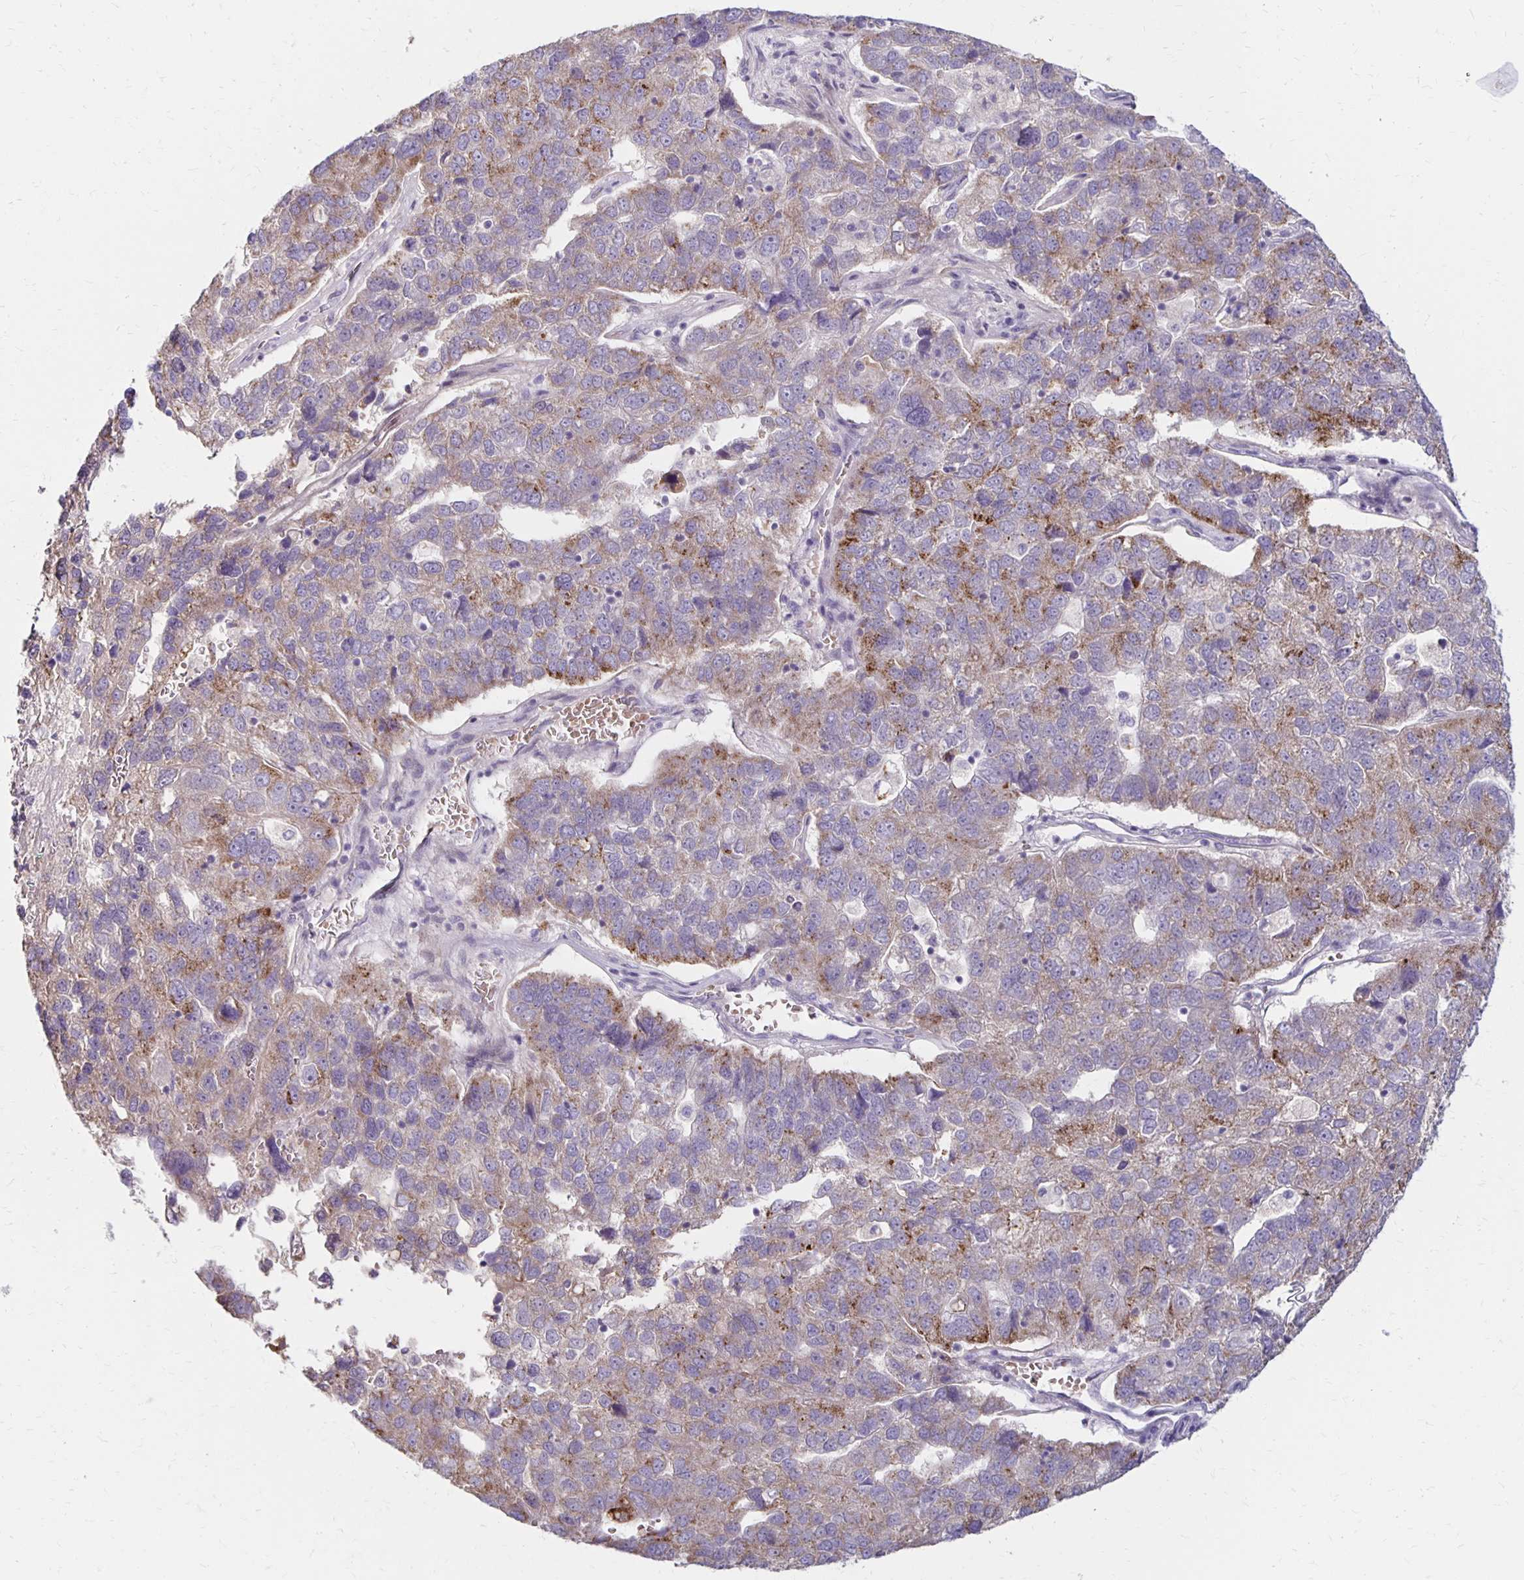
{"staining": {"intensity": "moderate", "quantity": "<25%", "location": "cytoplasmic/membranous"}, "tissue": "pancreatic cancer", "cell_type": "Tumor cells", "image_type": "cancer", "snomed": [{"axis": "morphology", "description": "Adenocarcinoma, NOS"}, {"axis": "topography", "description": "Pancreas"}], "caption": "Adenocarcinoma (pancreatic) stained with a brown dye demonstrates moderate cytoplasmic/membranous positive expression in approximately <25% of tumor cells.", "gene": "KATNBL1", "patient": {"sex": "female", "age": 61}}